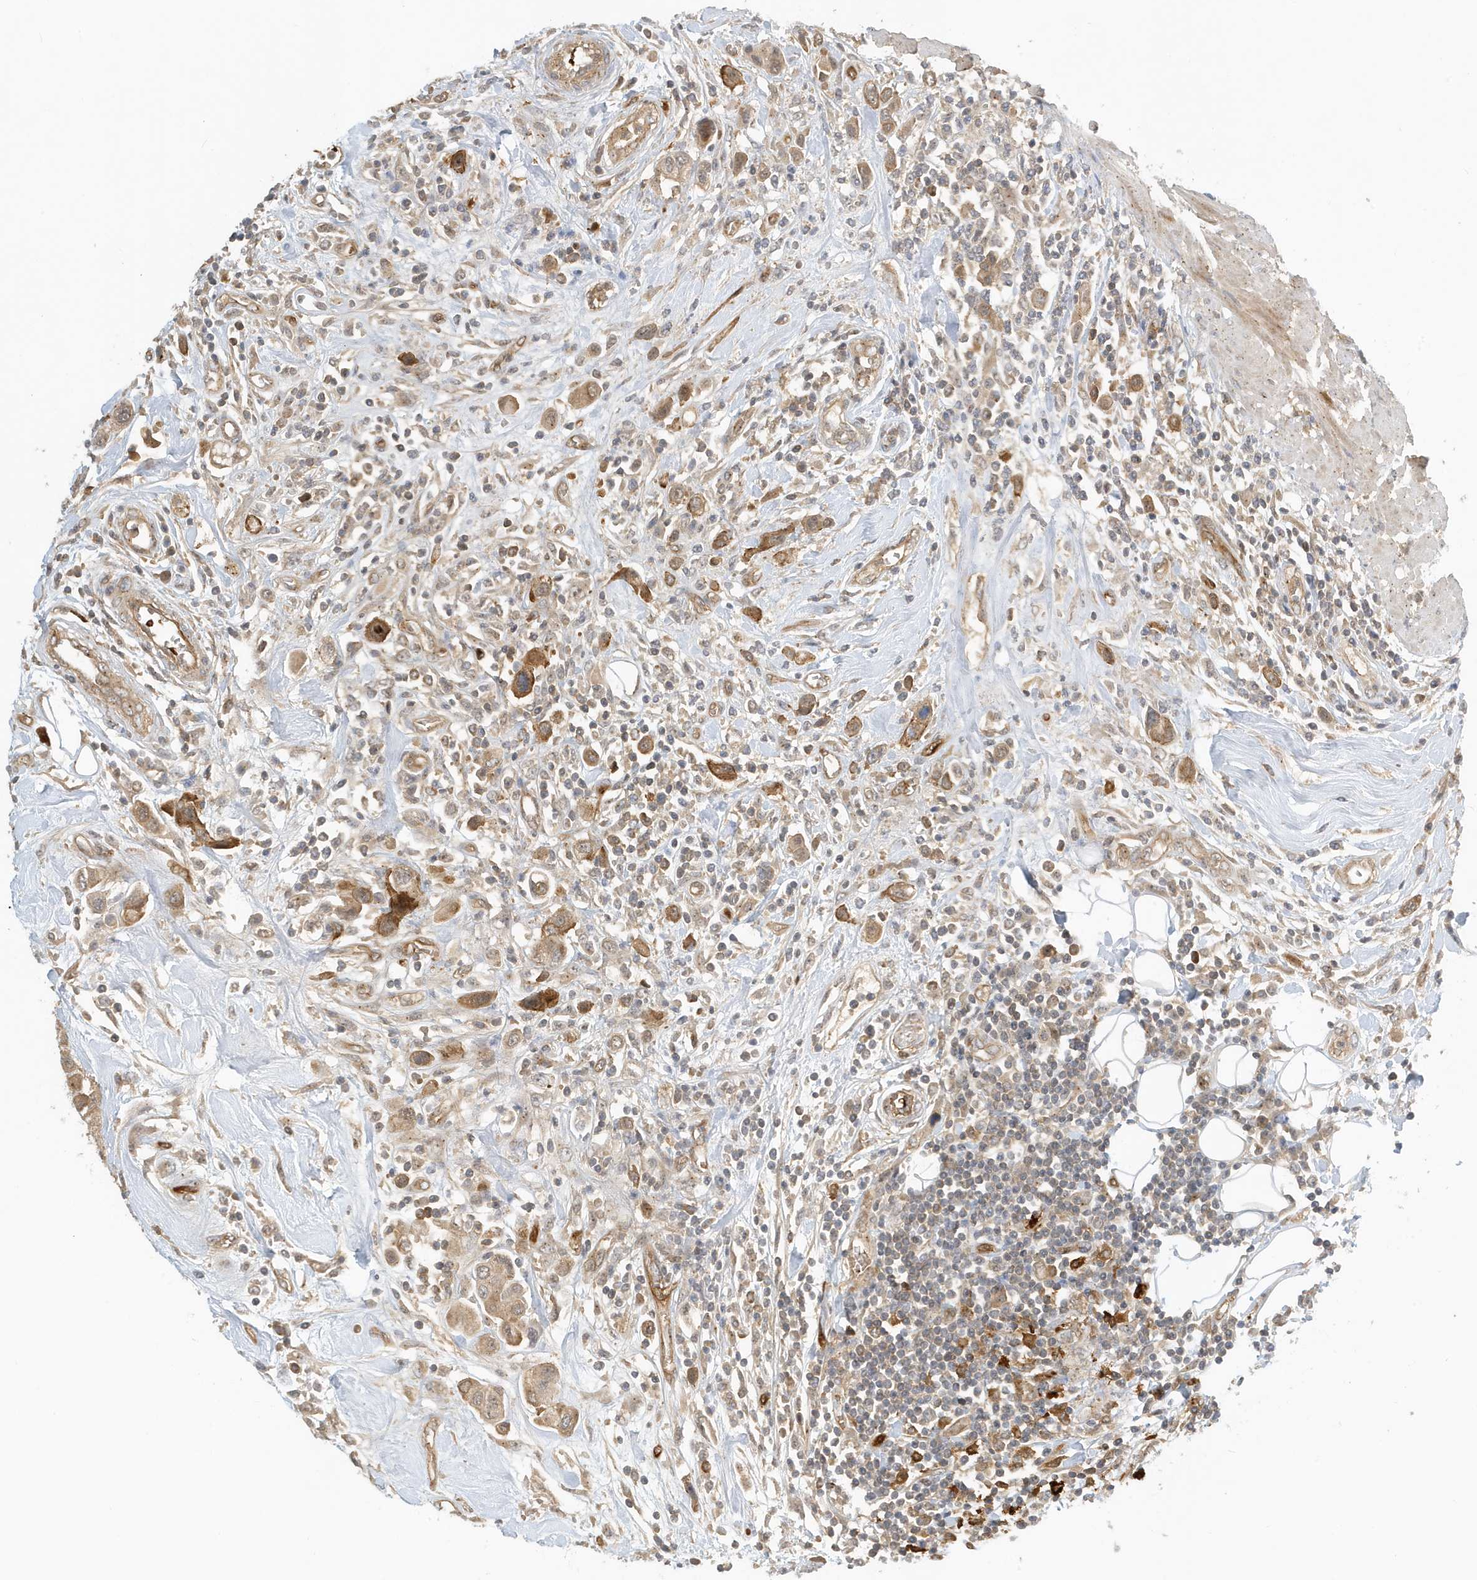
{"staining": {"intensity": "moderate", "quantity": ">75%", "location": "cytoplasmic/membranous"}, "tissue": "urothelial cancer", "cell_type": "Tumor cells", "image_type": "cancer", "snomed": [{"axis": "morphology", "description": "Urothelial carcinoma, High grade"}, {"axis": "topography", "description": "Urinary bladder"}], "caption": "Immunohistochemistry (IHC) image of neoplastic tissue: human urothelial cancer stained using IHC demonstrates medium levels of moderate protein expression localized specifically in the cytoplasmic/membranous of tumor cells, appearing as a cytoplasmic/membranous brown color.", "gene": "FYCO1", "patient": {"sex": "male", "age": 50}}